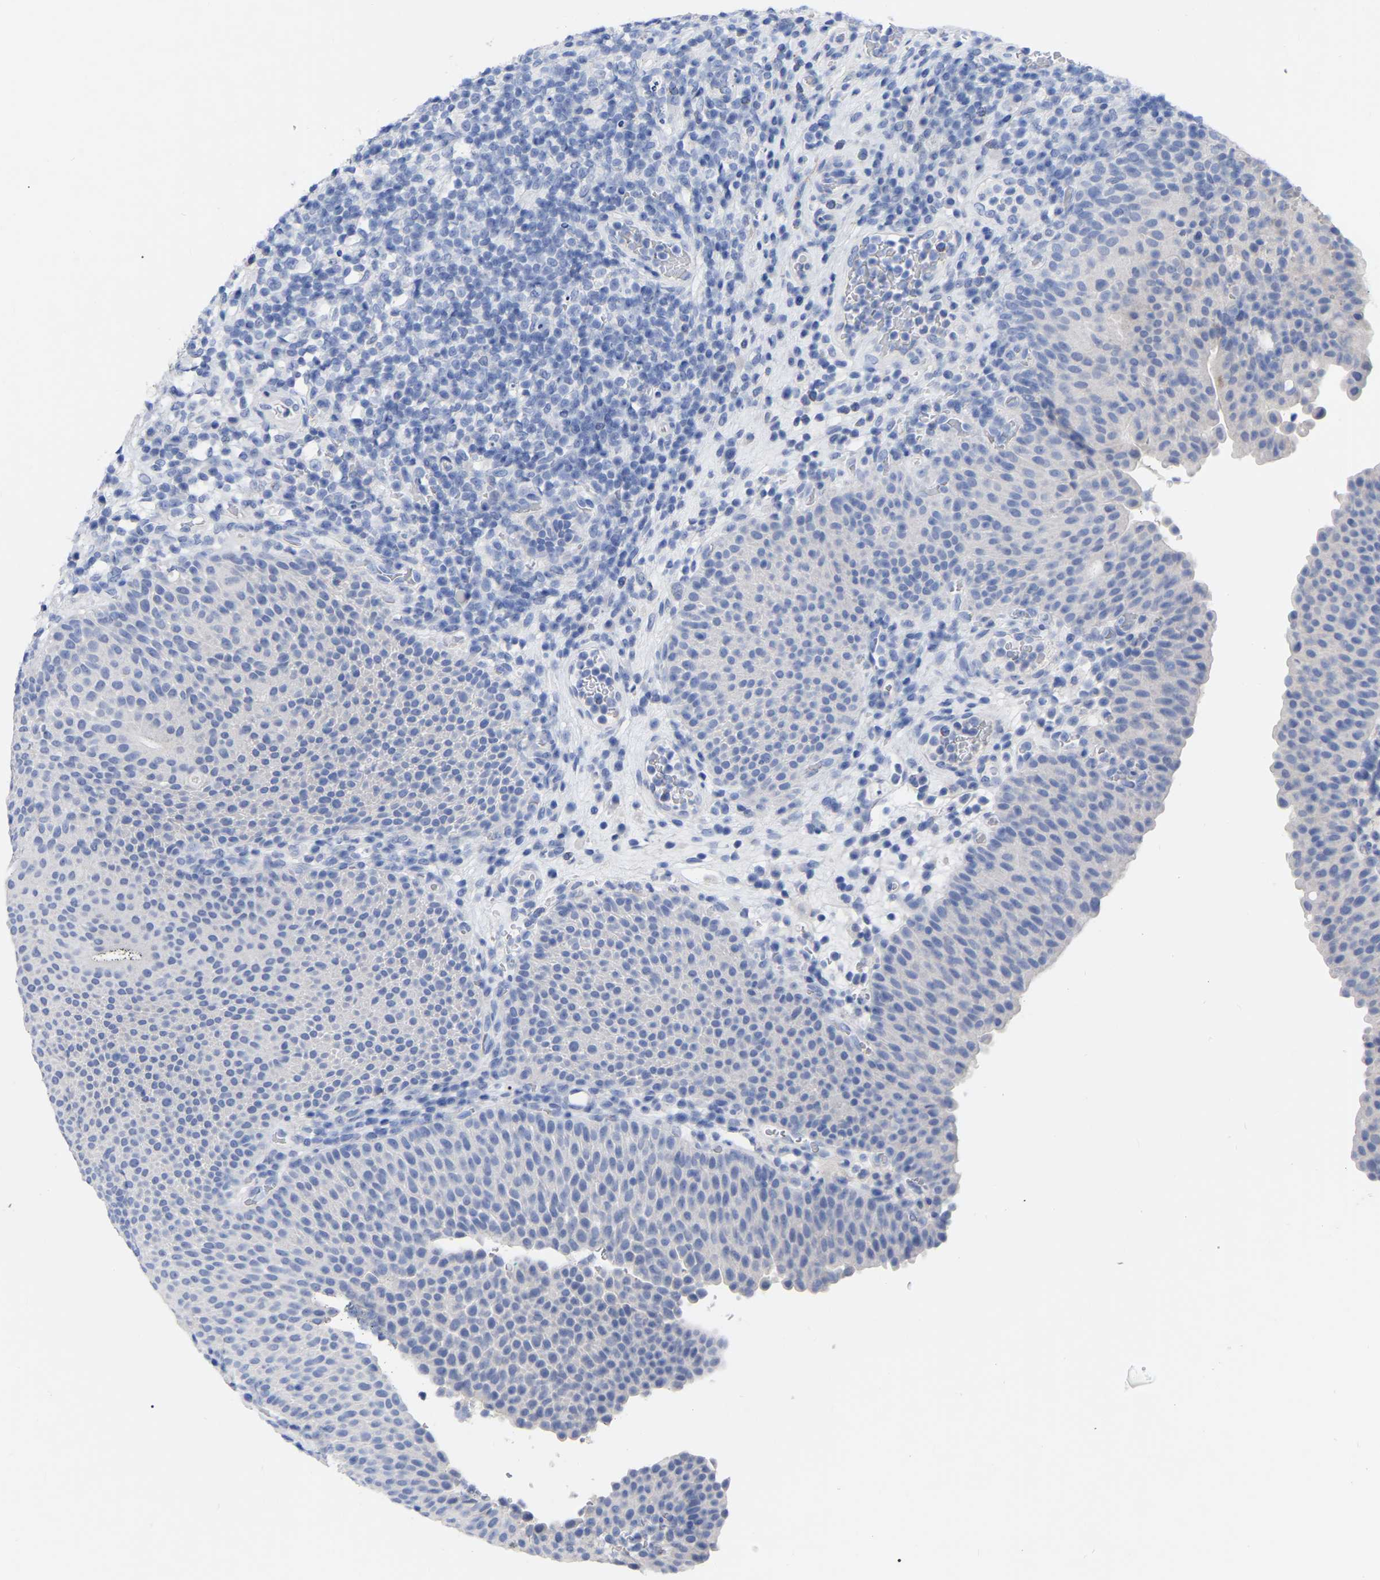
{"staining": {"intensity": "negative", "quantity": "none", "location": "none"}, "tissue": "urothelial cancer", "cell_type": "Tumor cells", "image_type": "cancer", "snomed": [{"axis": "morphology", "description": "Urothelial carcinoma, High grade"}, {"axis": "topography", "description": "Urinary bladder"}], "caption": "High power microscopy image of an IHC image of high-grade urothelial carcinoma, revealing no significant expression in tumor cells. (DAB immunohistochemistry visualized using brightfield microscopy, high magnification).", "gene": "ANXA13", "patient": {"sex": "male", "age": 74}}